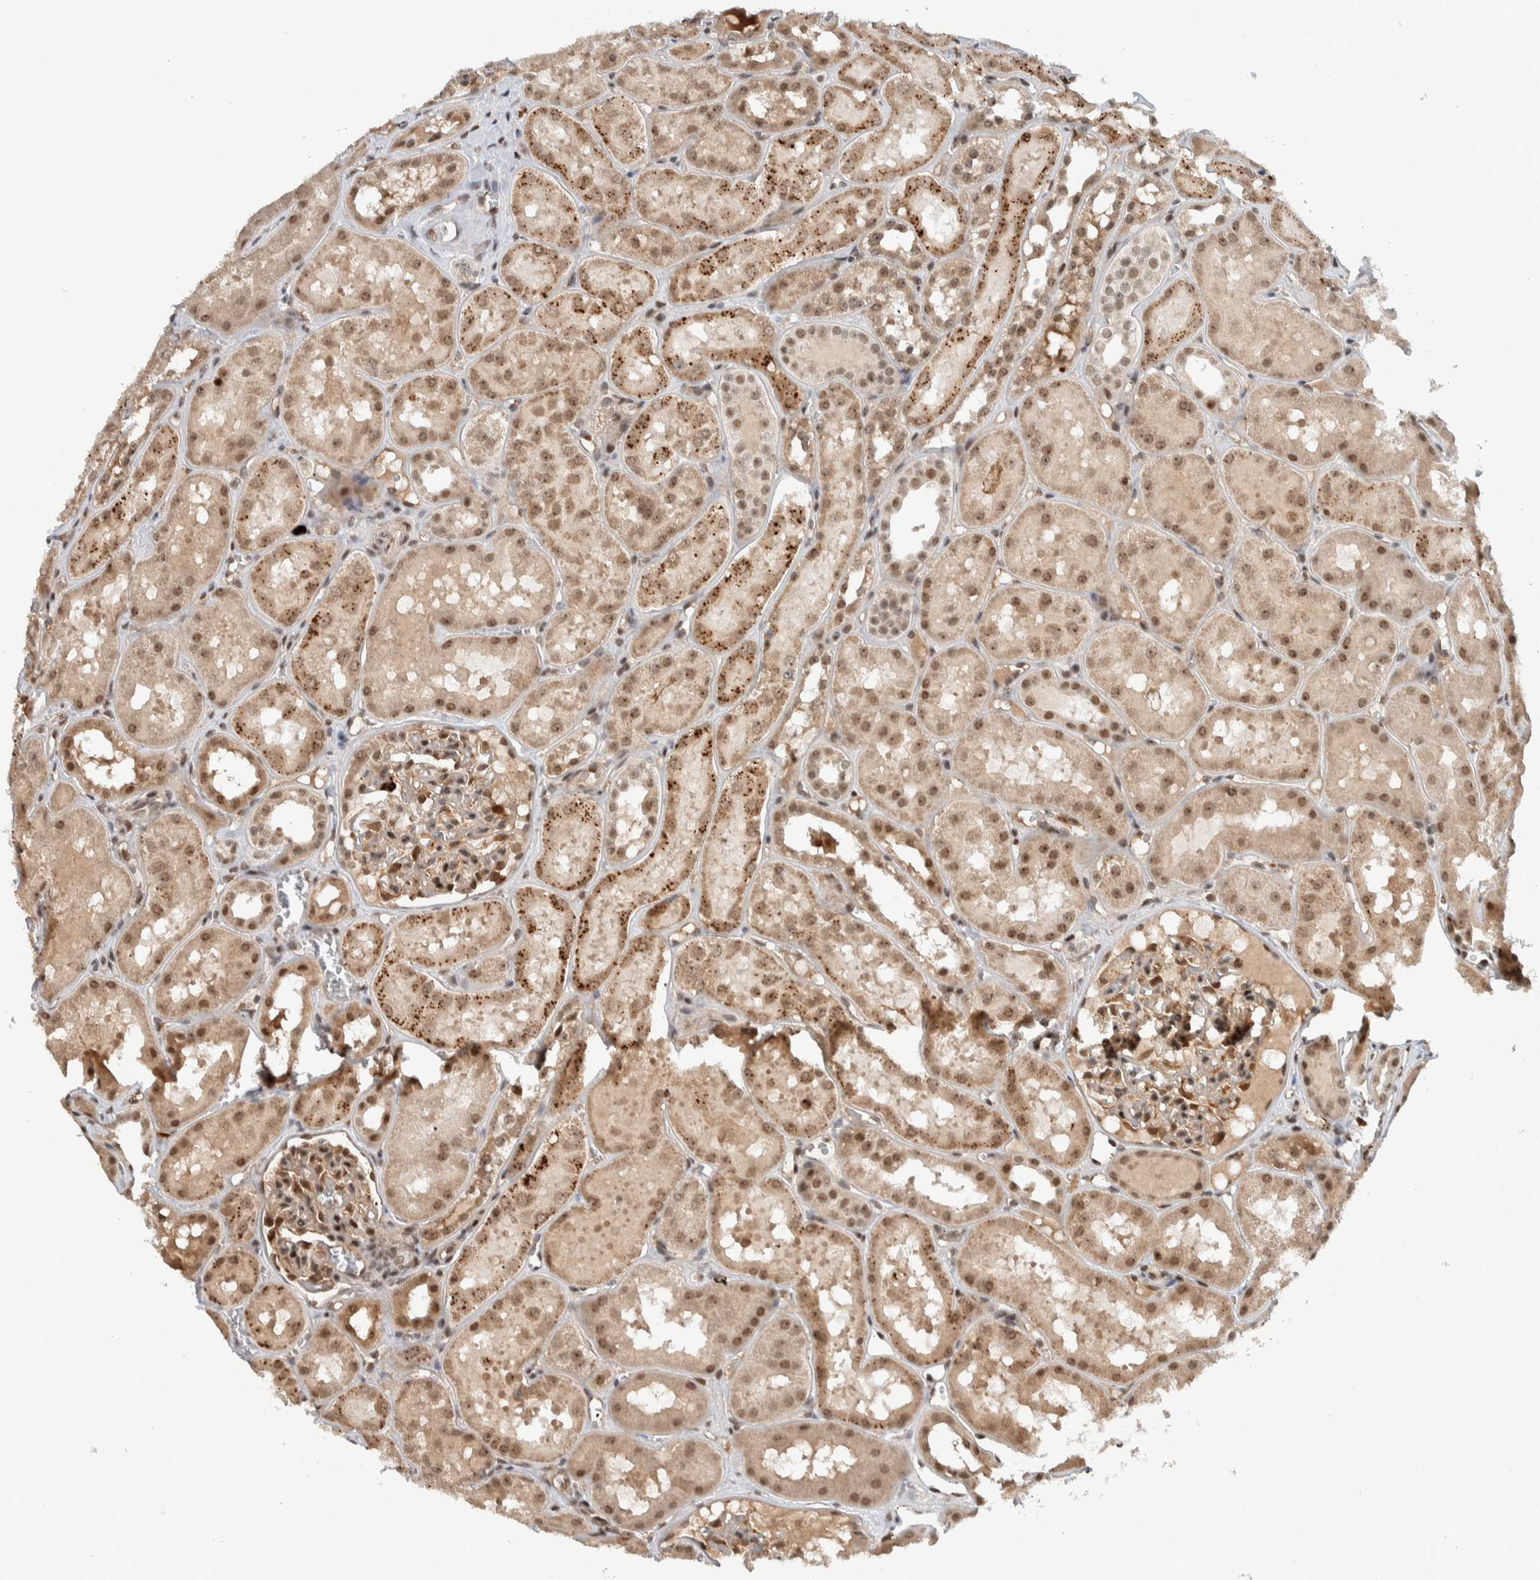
{"staining": {"intensity": "moderate", "quantity": "25%-75%", "location": "cytoplasmic/membranous,nuclear"}, "tissue": "kidney", "cell_type": "Cells in glomeruli", "image_type": "normal", "snomed": [{"axis": "morphology", "description": "Normal tissue, NOS"}, {"axis": "topography", "description": "Kidney"}, {"axis": "topography", "description": "Urinary bladder"}], "caption": "Immunohistochemistry (IHC) of unremarkable kidney demonstrates medium levels of moderate cytoplasmic/membranous,nuclear positivity in approximately 25%-75% of cells in glomeruli. (brown staining indicates protein expression, while blue staining denotes nuclei).", "gene": "ZFP91", "patient": {"sex": "male", "age": 16}}